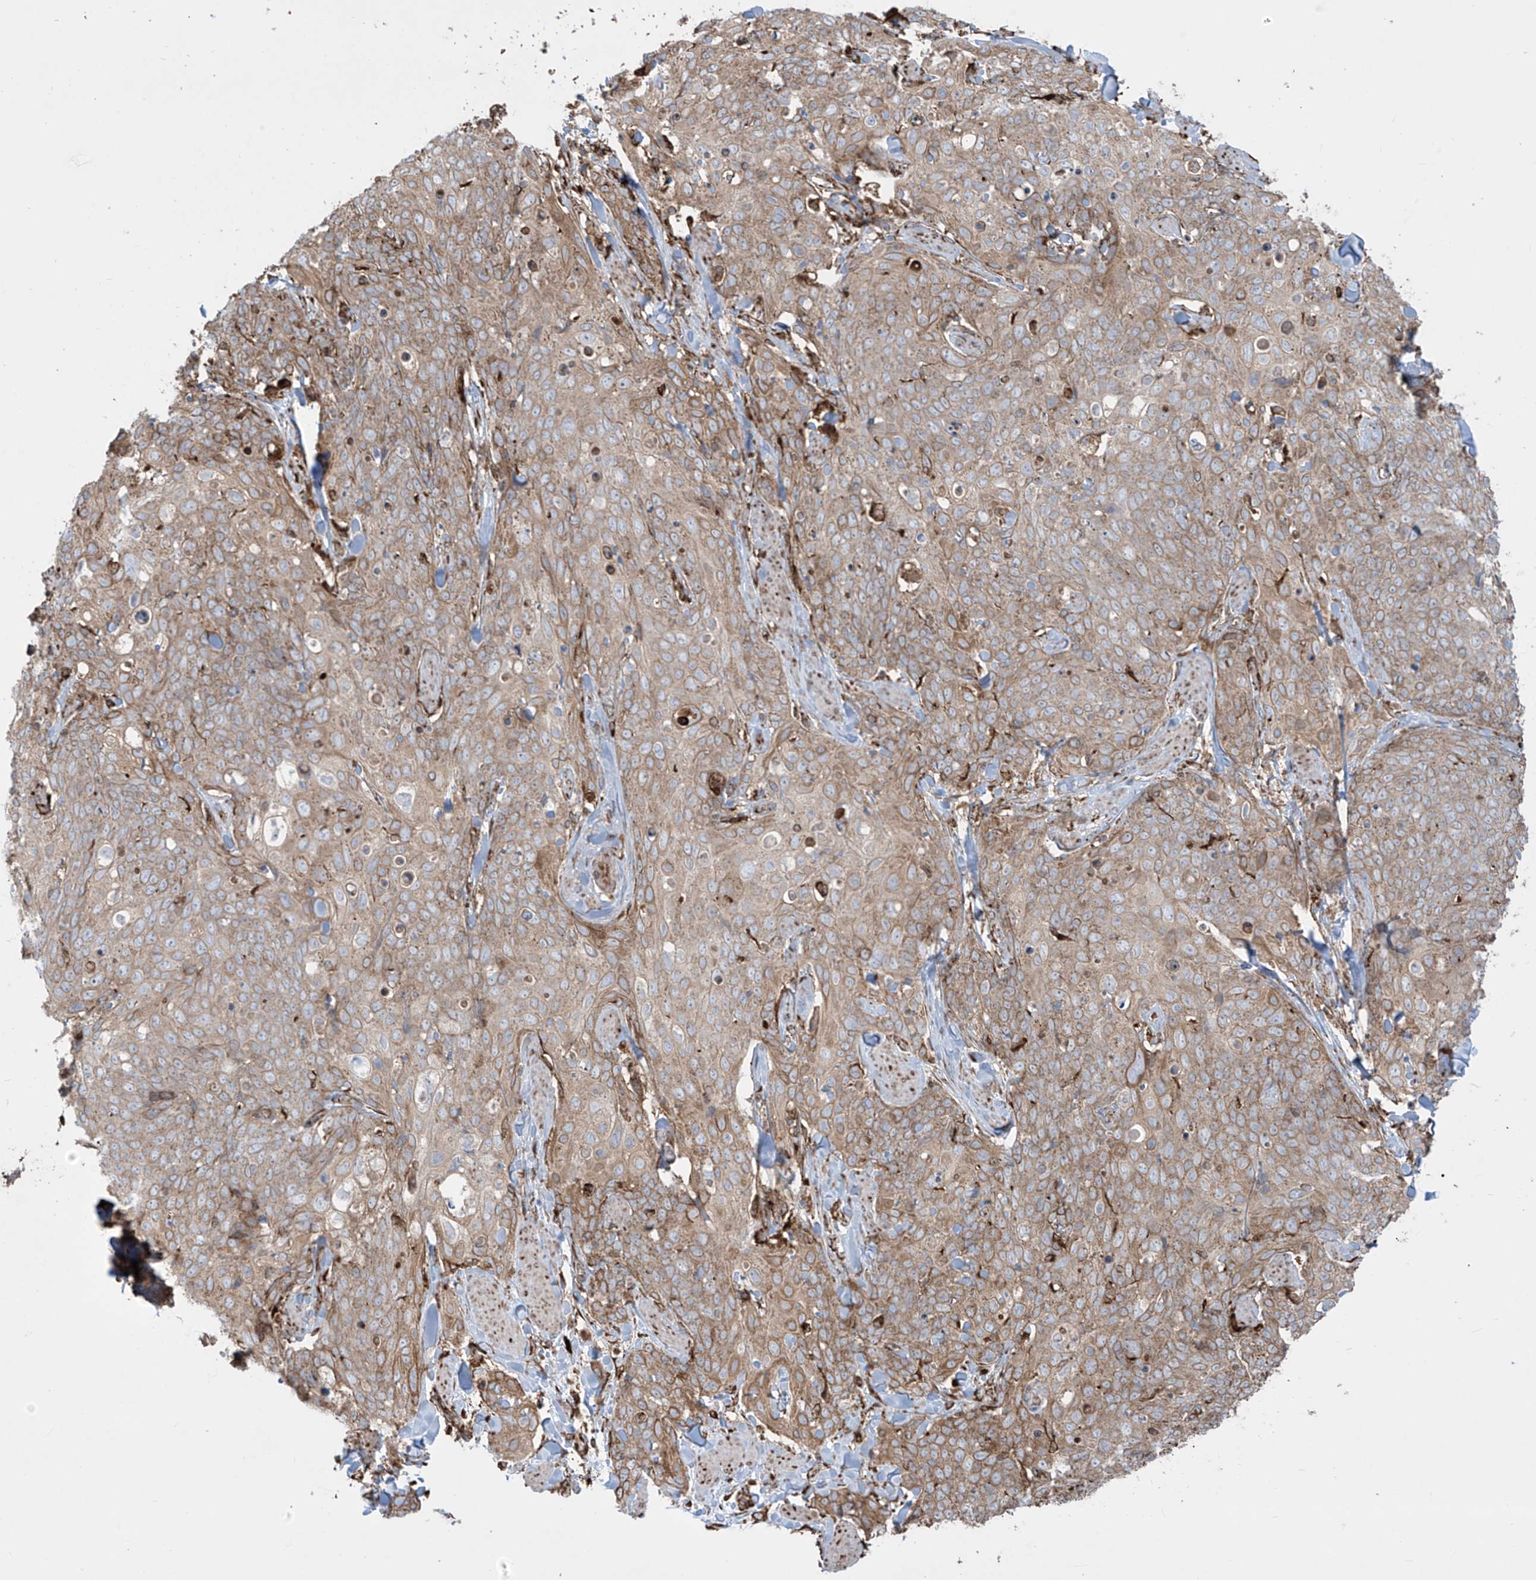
{"staining": {"intensity": "moderate", "quantity": "25%-75%", "location": "cytoplasmic/membranous"}, "tissue": "skin cancer", "cell_type": "Tumor cells", "image_type": "cancer", "snomed": [{"axis": "morphology", "description": "Squamous cell carcinoma, NOS"}, {"axis": "topography", "description": "Skin"}, {"axis": "topography", "description": "Vulva"}], "caption": "Tumor cells demonstrate medium levels of moderate cytoplasmic/membranous expression in approximately 25%-75% of cells in human squamous cell carcinoma (skin).", "gene": "MX1", "patient": {"sex": "female", "age": 85}}